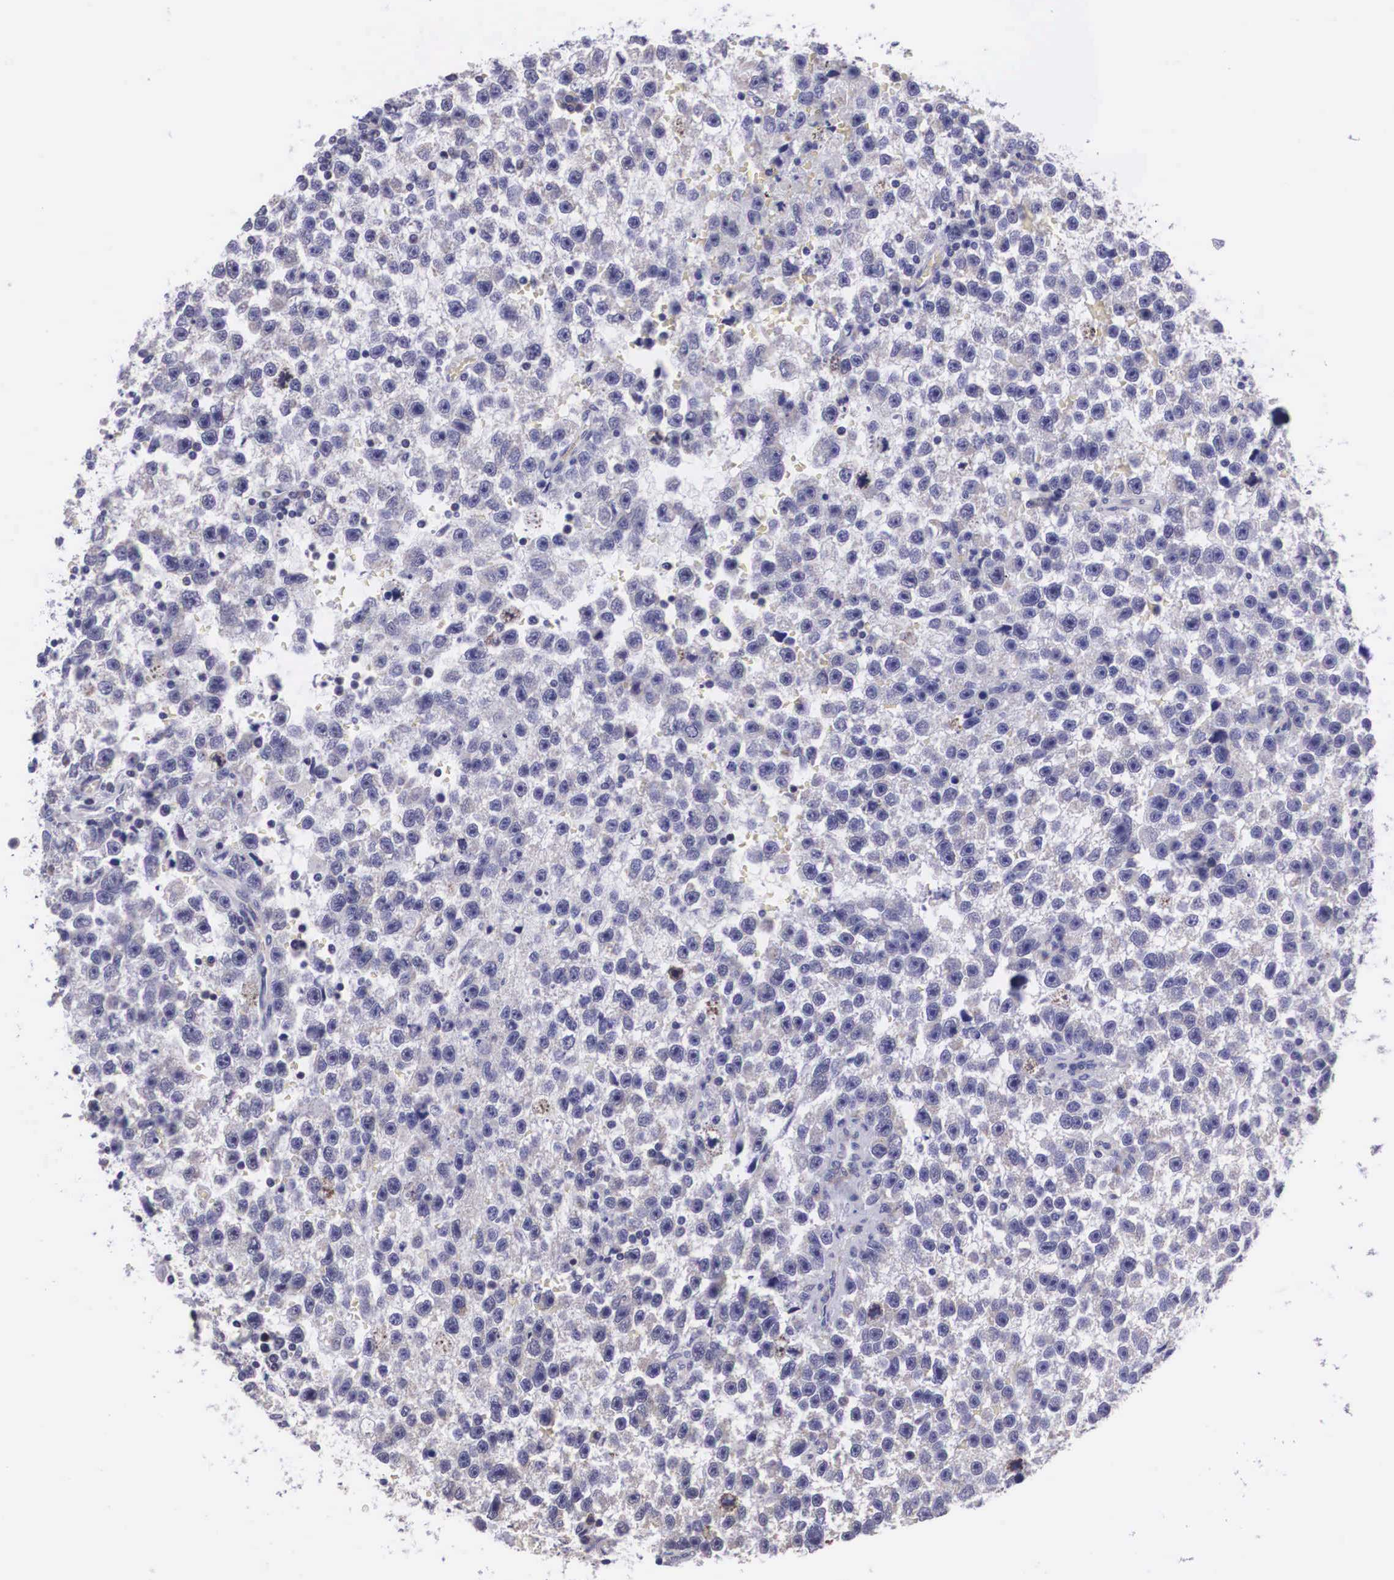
{"staining": {"intensity": "negative", "quantity": "none", "location": "none"}, "tissue": "testis cancer", "cell_type": "Tumor cells", "image_type": "cancer", "snomed": [{"axis": "morphology", "description": "Seminoma, NOS"}, {"axis": "topography", "description": "Testis"}], "caption": "Immunohistochemical staining of human seminoma (testis) displays no significant staining in tumor cells.", "gene": "ARG2", "patient": {"sex": "male", "age": 33}}